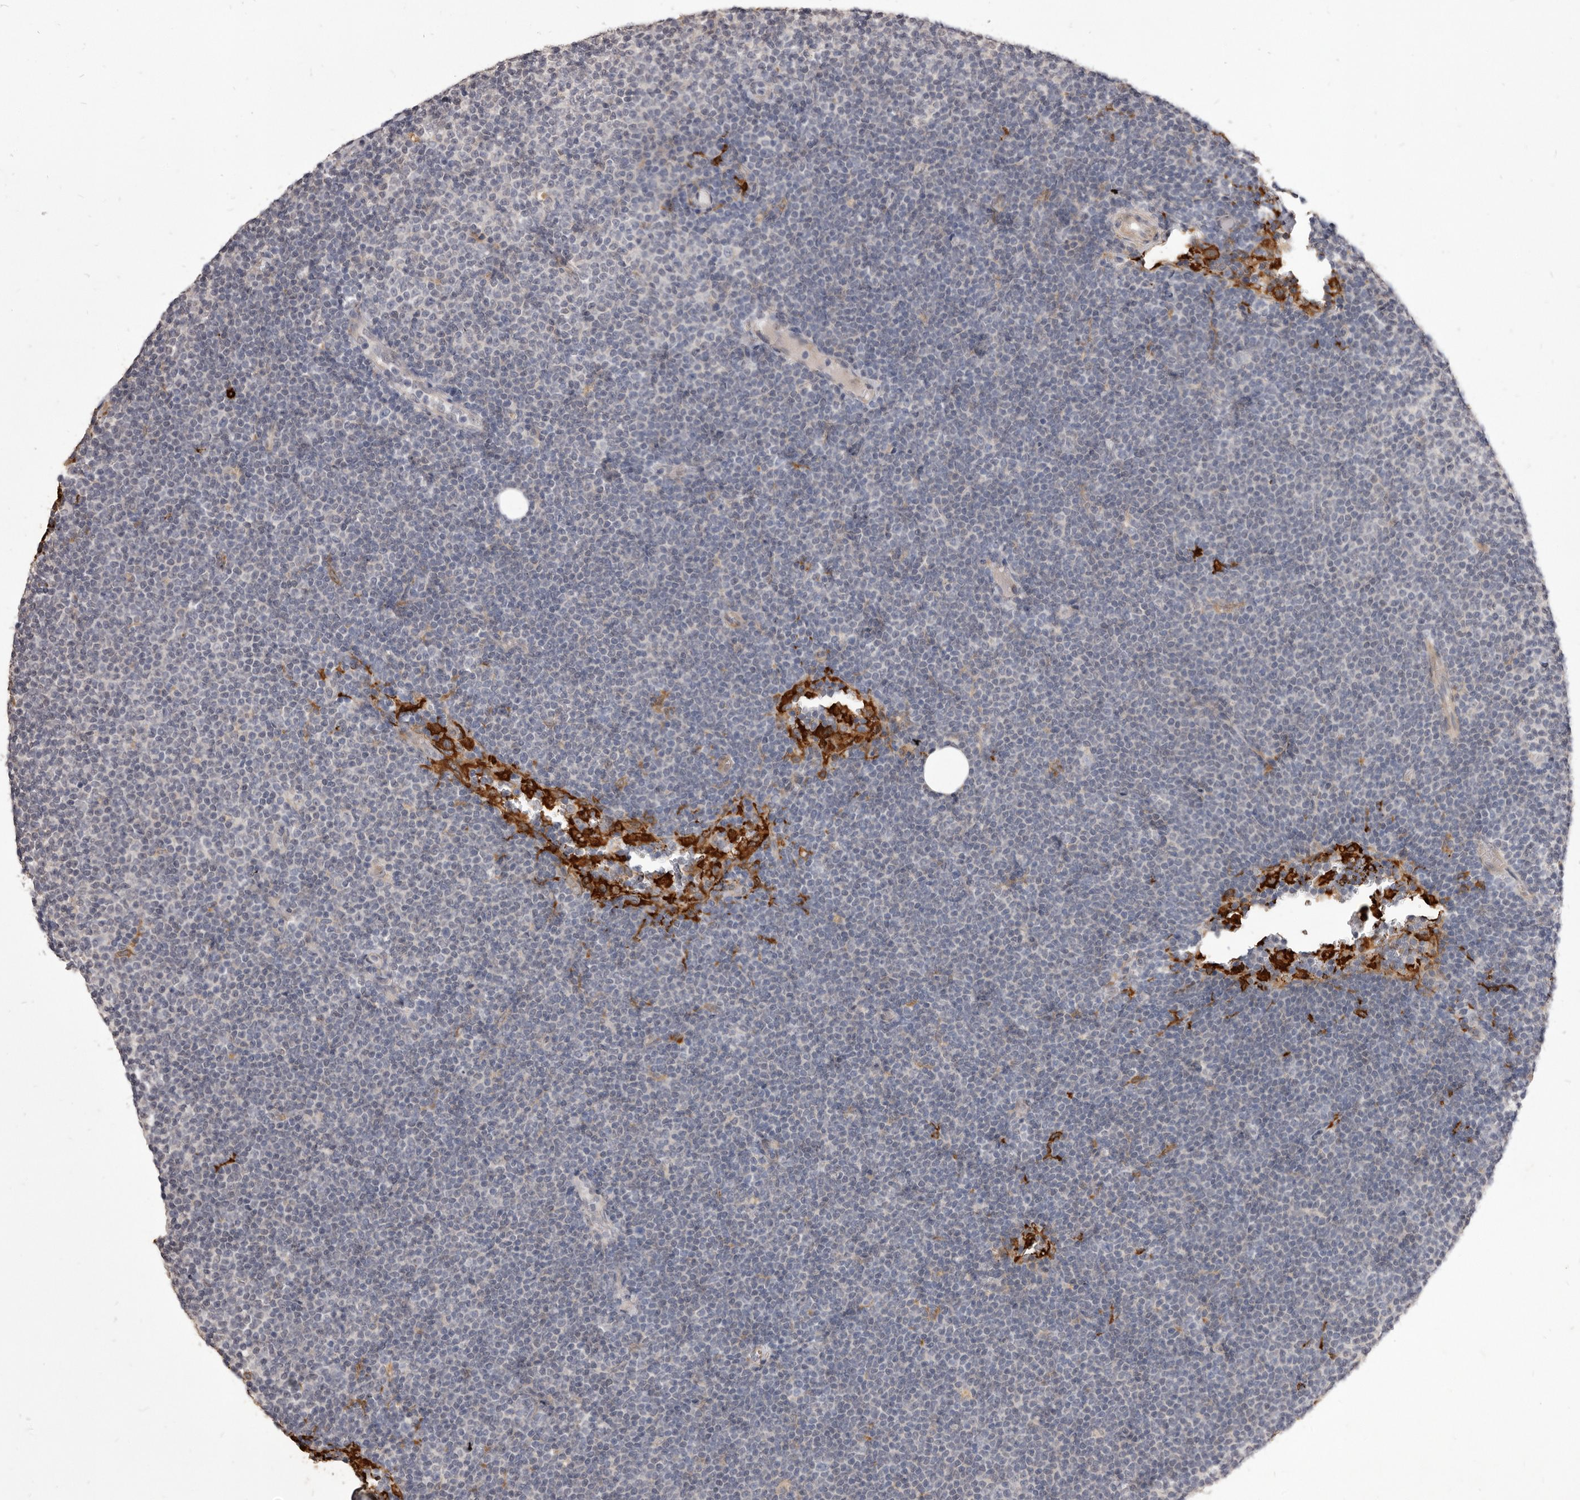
{"staining": {"intensity": "negative", "quantity": "none", "location": "none"}, "tissue": "lymphoma", "cell_type": "Tumor cells", "image_type": "cancer", "snomed": [{"axis": "morphology", "description": "Malignant lymphoma, non-Hodgkin's type, Low grade"}, {"axis": "topography", "description": "Lymph node"}], "caption": "Tumor cells show no significant protein positivity in lymphoma. (DAB IHC, high magnification).", "gene": "VPS45", "patient": {"sex": "female", "age": 53}}